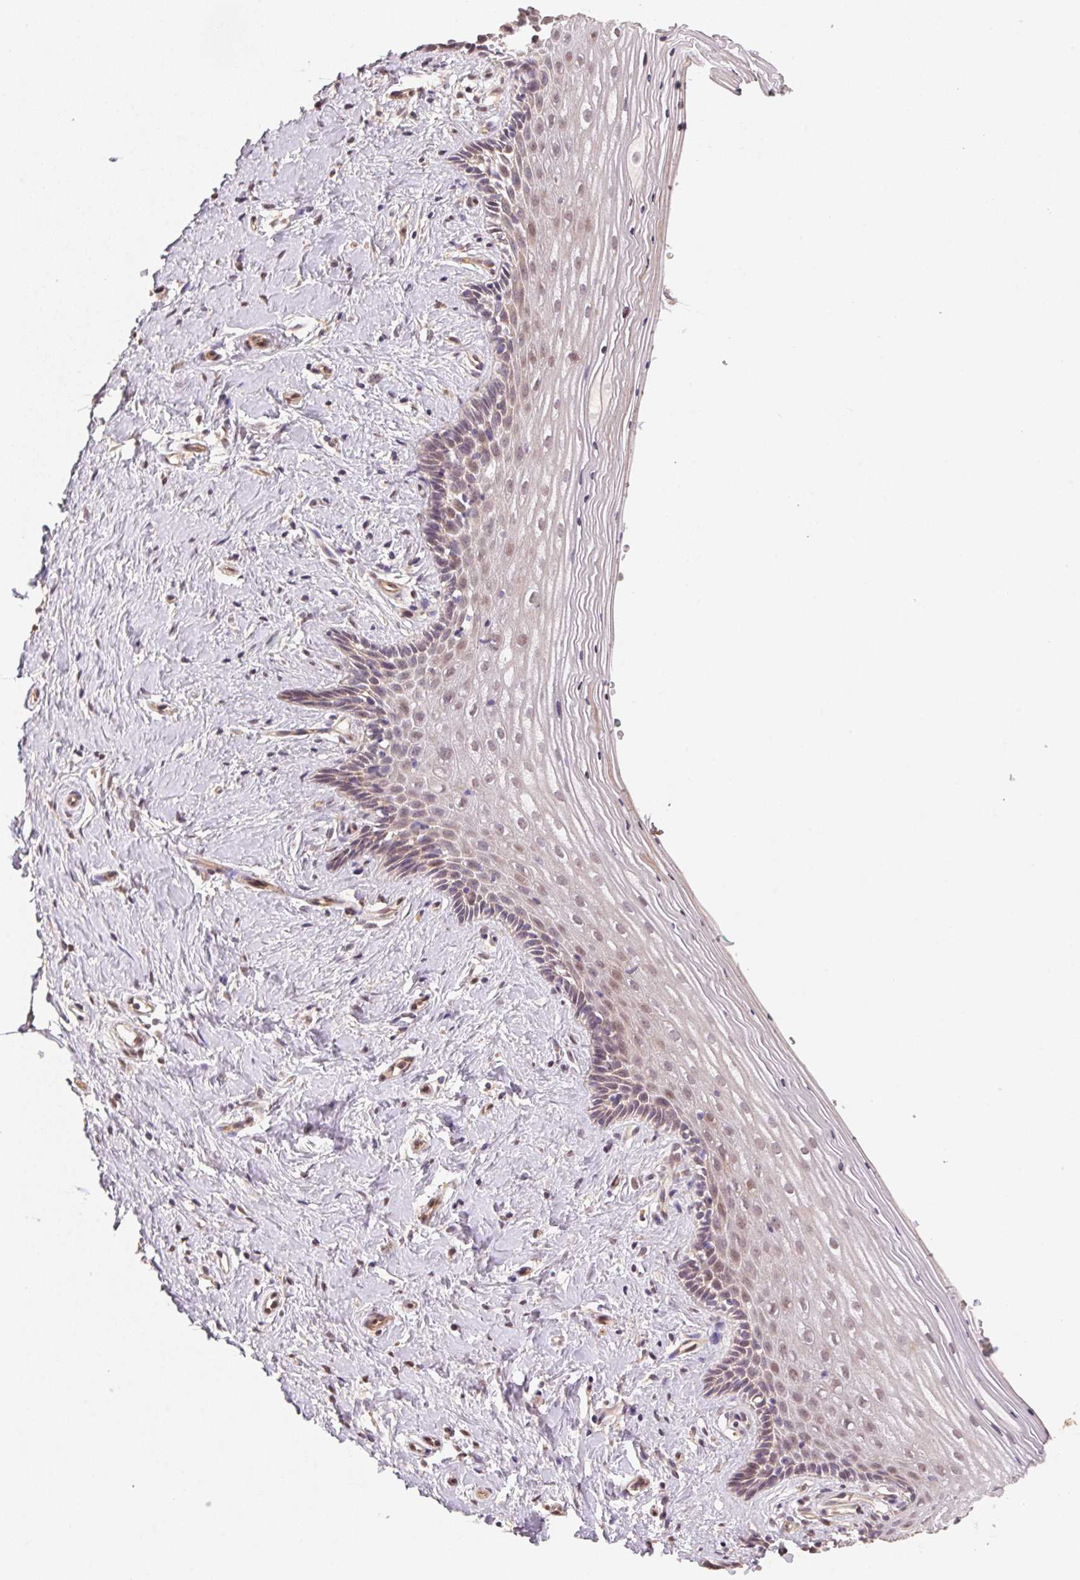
{"staining": {"intensity": "moderate", "quantity": "25%-75%", "location": "nuclear"}, "tissue": "vagina", "cell_type": "Squamous epithelial cells", "image_type": "normal", "snomed": [{"axis": "morphology", "description": "Normal tissue, NOS"}, {"axis": "topography", "description": "Vagina"}], "caption": "High-magnification brightfield microscopy of unremarkable vagina stained with DAB (brown) and counterstained with hematoxylin (blue). squamous epithelial cells exhibit moderate nuclear expression is identified in about25%-75% of cells.", "gene": "TMEM222", "patient": {"sex": "female", "age": 42}}